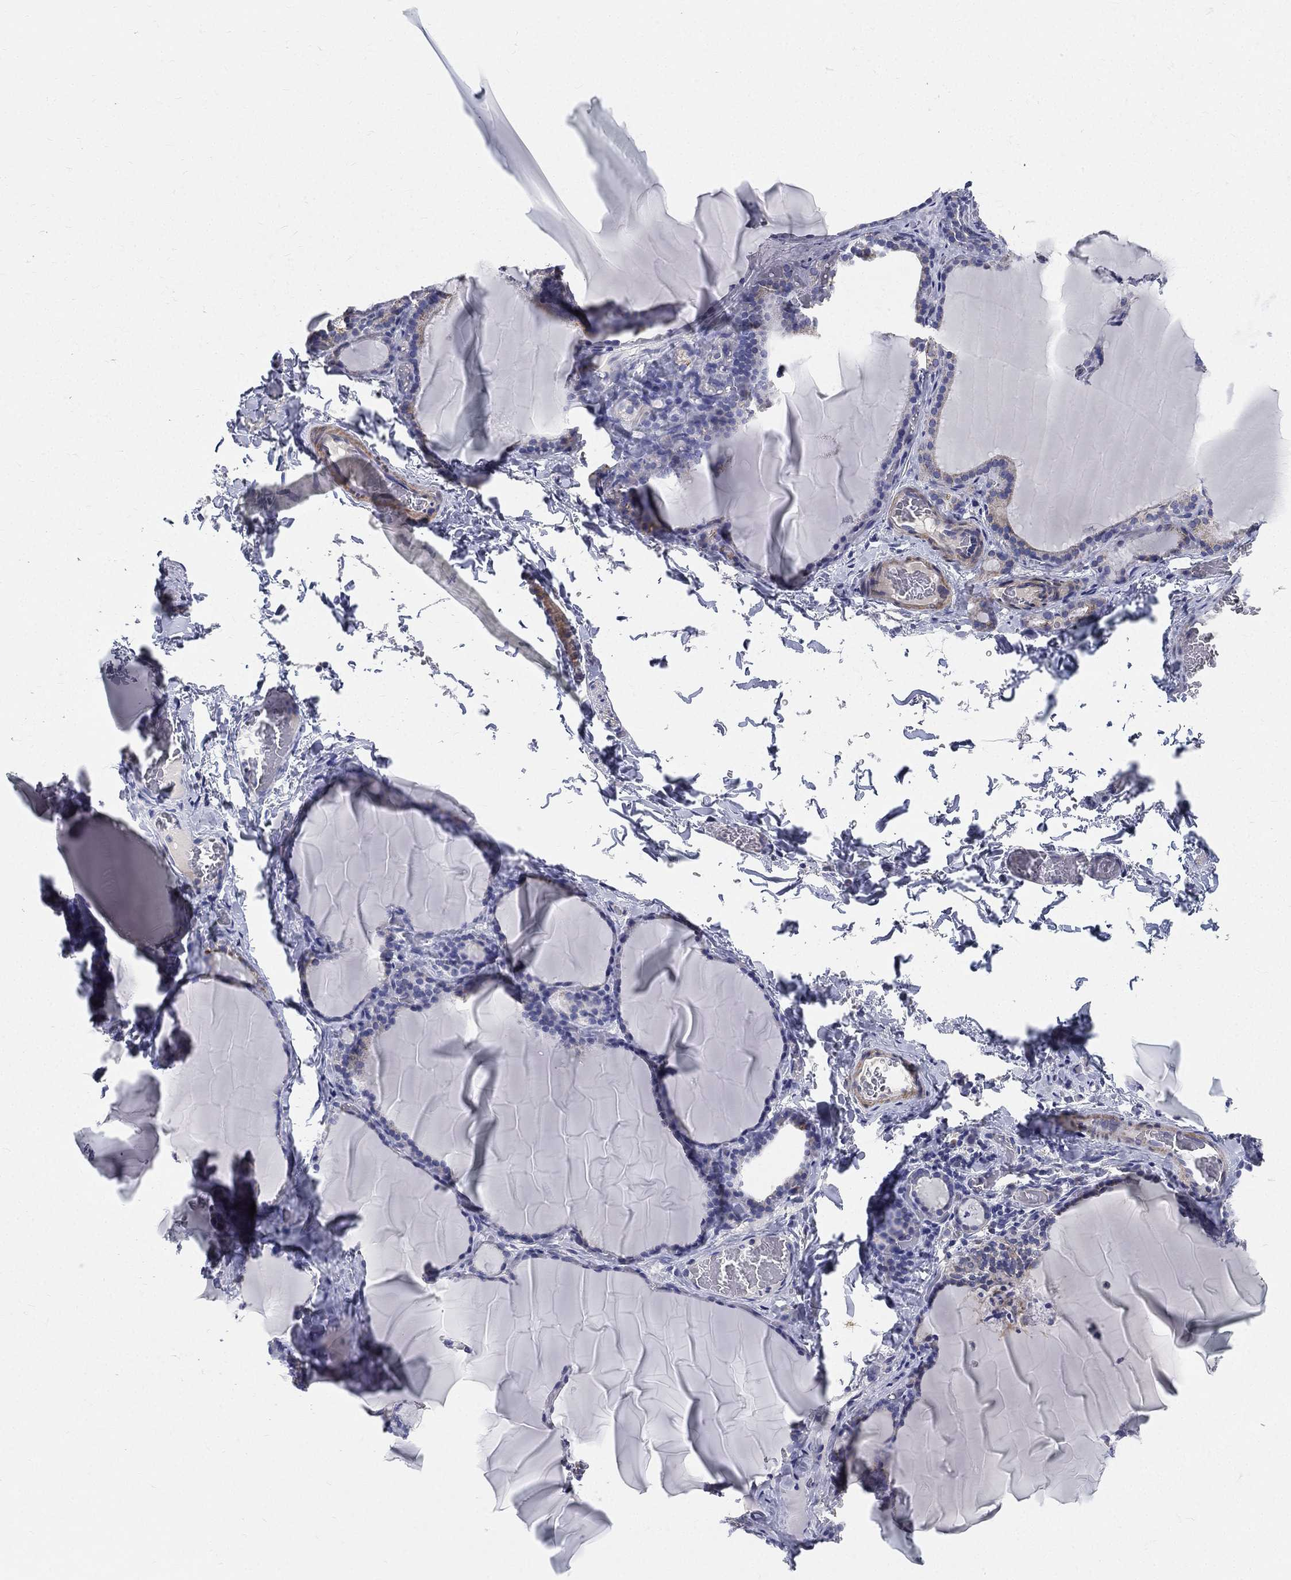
{"staining": {"intensity": "weak", "quantity": "<25%", "location": "cytoplasmic/membranous"}, "tissue": "thyroid gland", "cell_type": "Glandular cells", "image_type": "normal", "snomed": [{"axis": "morphology", "description": "Normal tissue, NOS"}, {"axis": "morphology", "description": "Hyperplasia, NOS"}, {"axis": "topography", "description": "Thyroid gland"}], "caption": "An IHC photomicrograph of normal thyroid gland is shown. There is no staining in glandular cells of thyroid gland. (DAB (3,3'-diaminobenzidine) immunohistochemistry with hematoxylin counter stain).", "gene": "PWWP3A", "patient": {"sex": "female", "age": 27}}